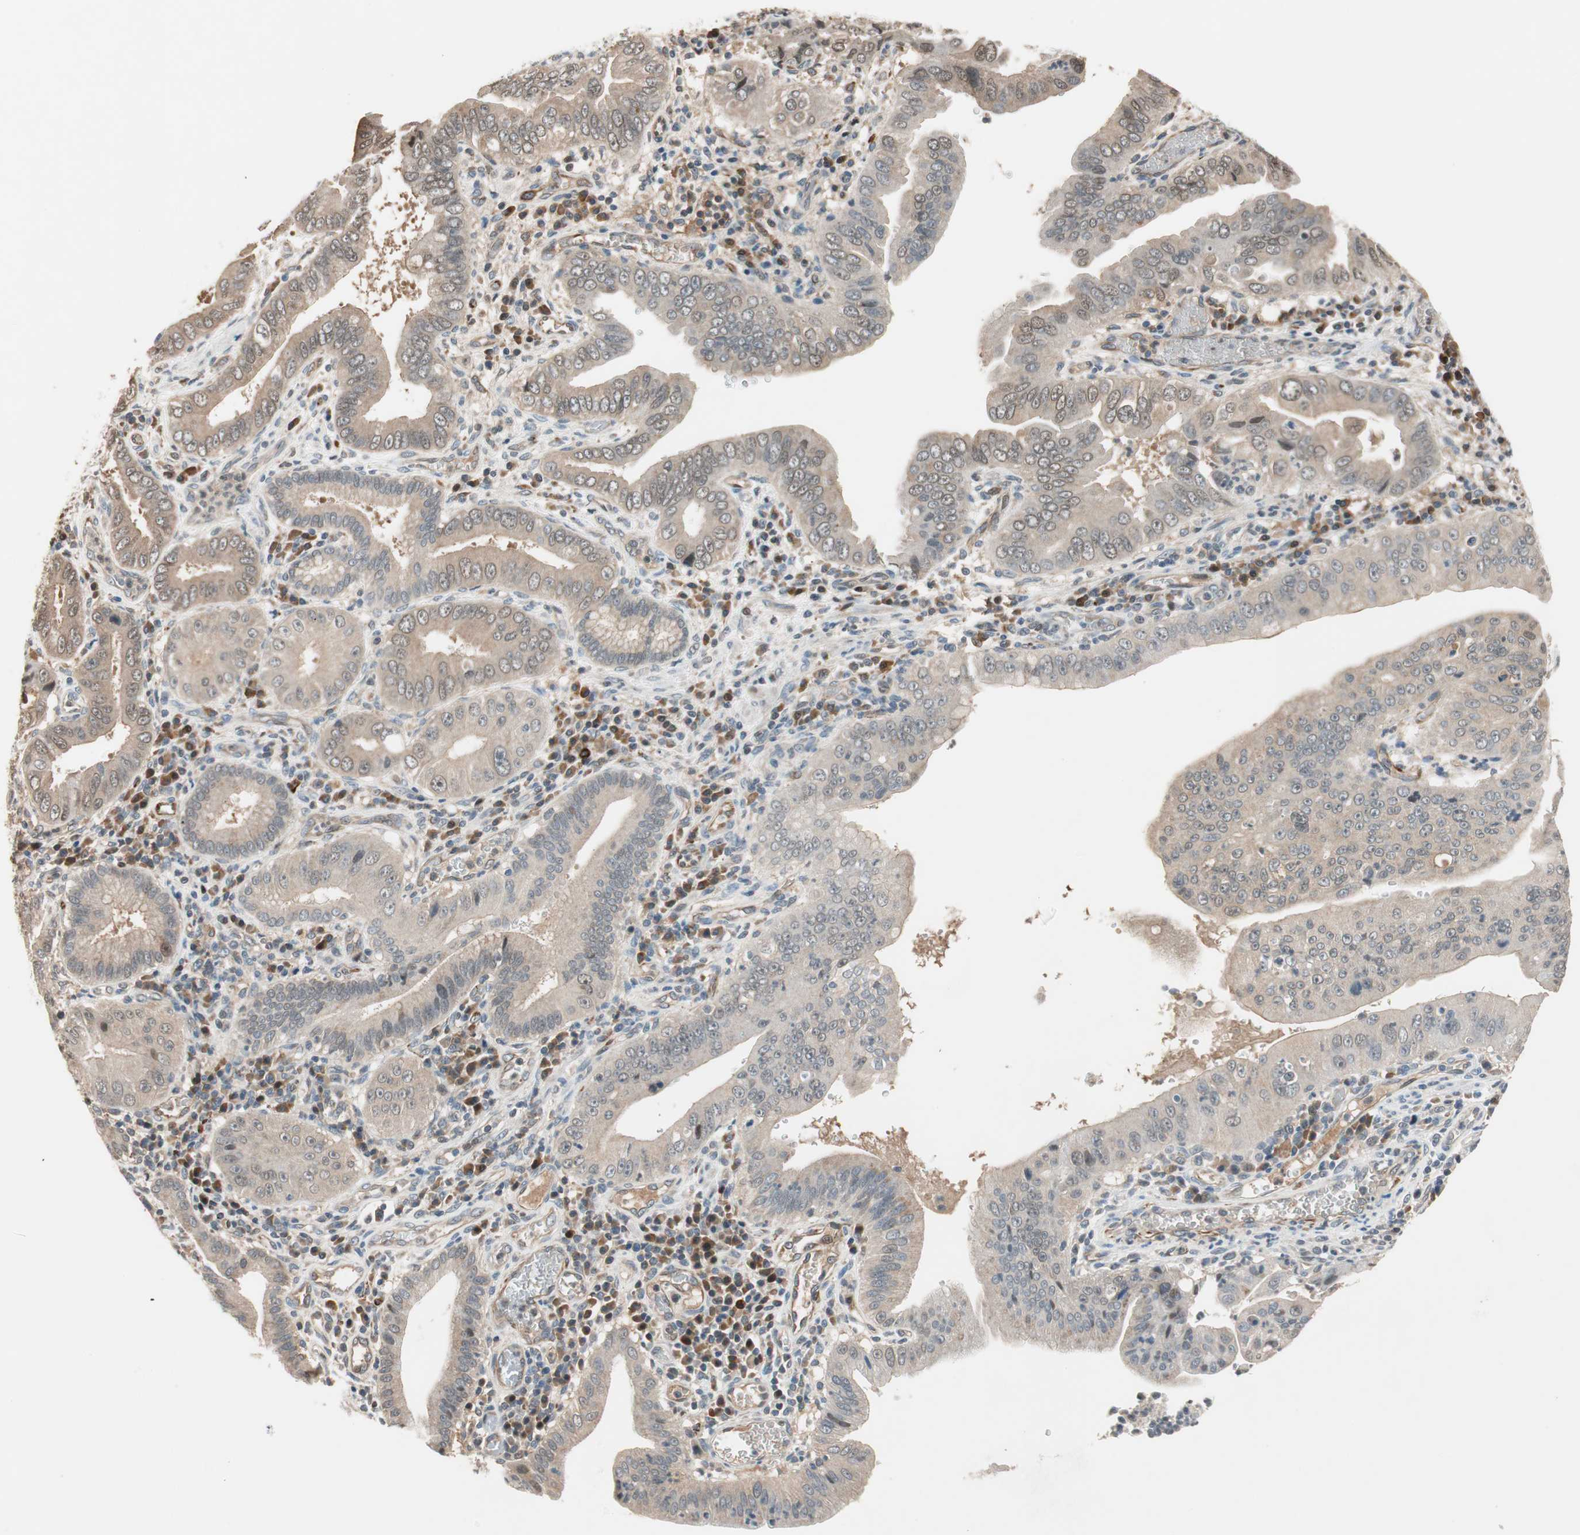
{"staining": {"intensity": "weak", "quantity": ">75%", "location": "cytoplasmic/membranous"}, "tissue": "pancreatic cancer", "cell_type": "Tumor cells", "image_type": "cancer", "snomed": [{"axis": "morphology", "description": "Normal tissue, NOS"}, {"axis": "topography", "description": "Lymph node"}], "caption": "Pancreatic cancer was stained to show a protein in brown. There is low levels of weak cytoplasmic/membranous expression in approximately >75% of tumor cells.", "gene": "PIK3R3", "patient": {"sex": "male", "age": 50}}